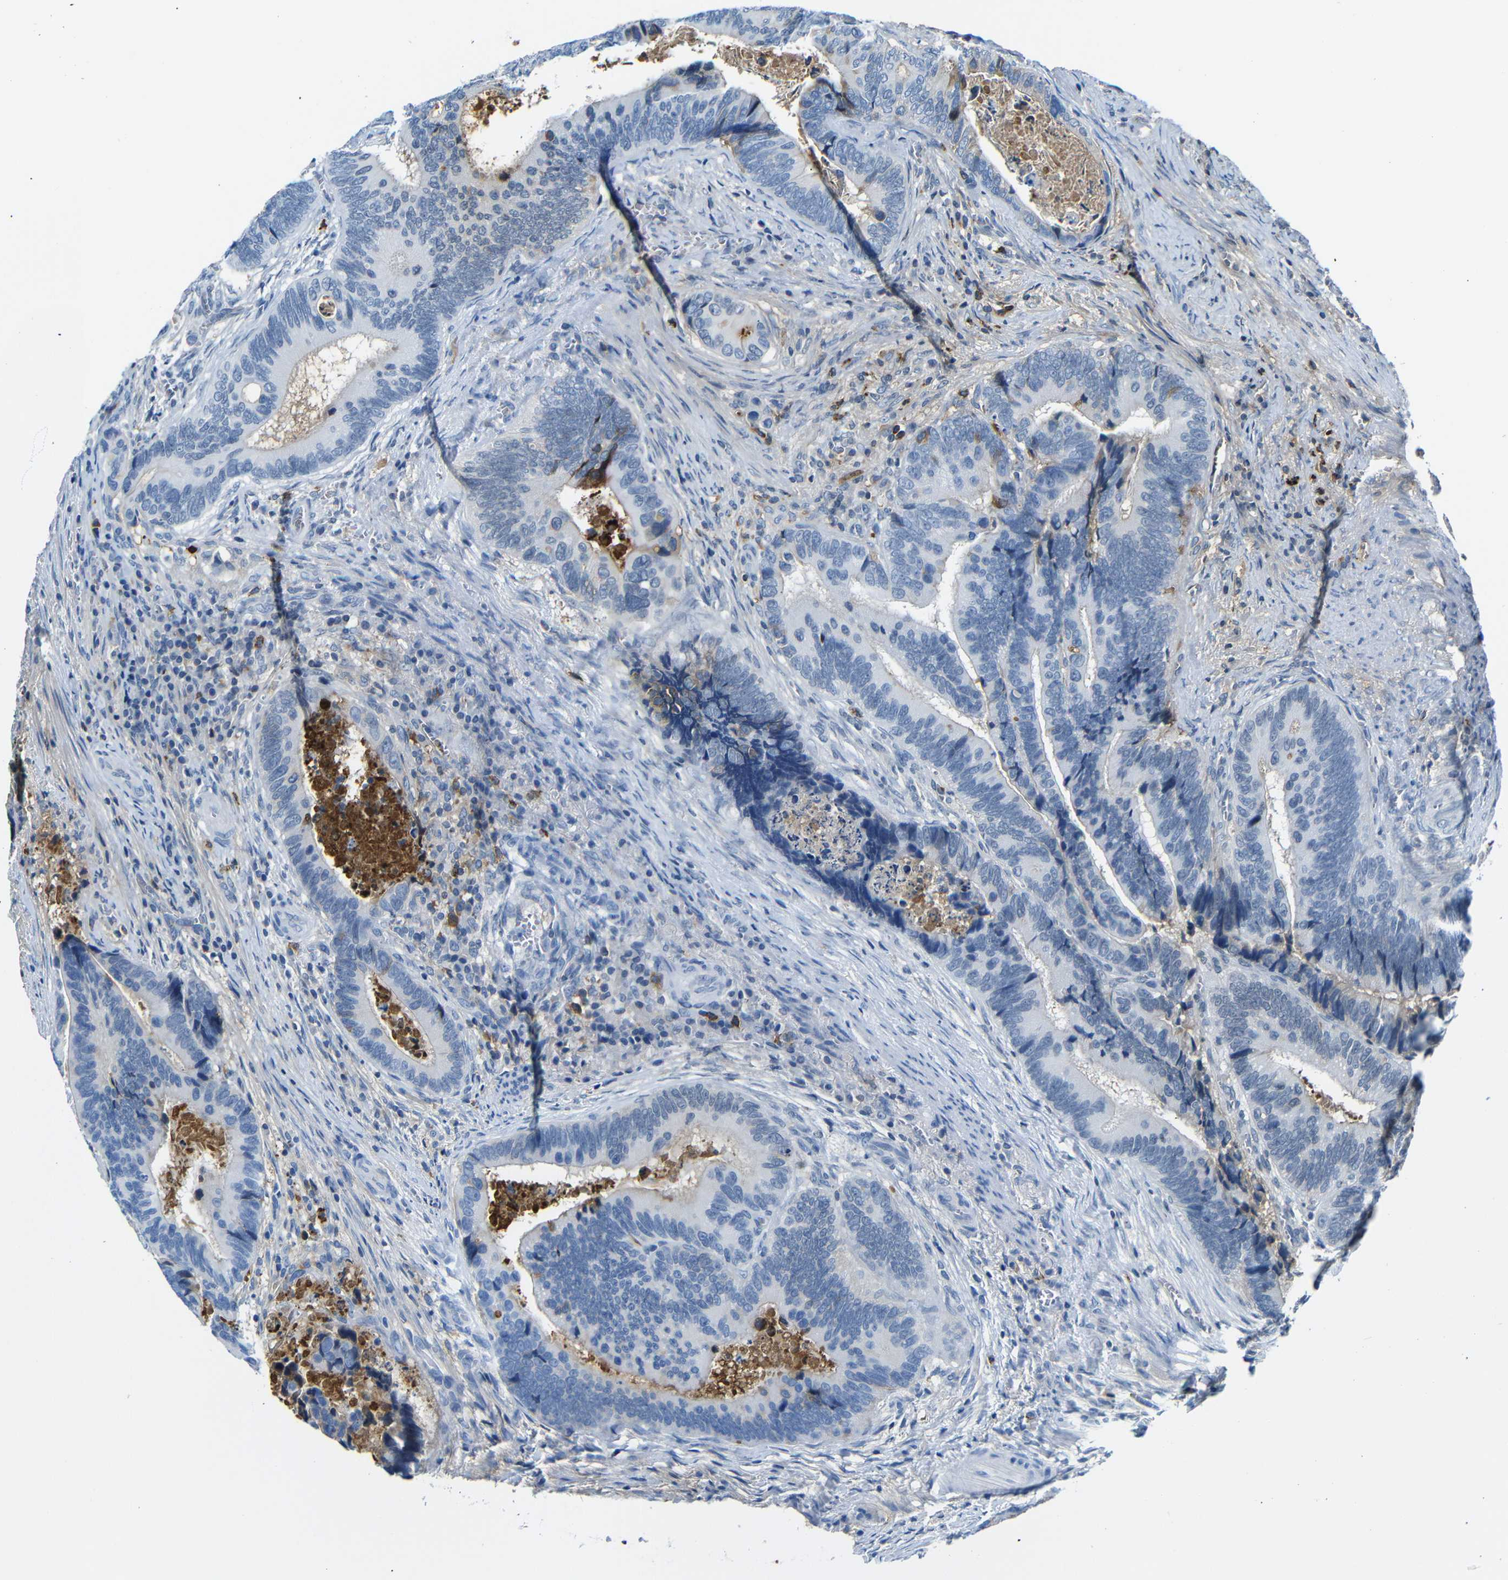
{"staining": {"intensity": "negative", "quantity": "none", "location": "none"}, "tissue": "colorectal cancer", "cell_type": "Tumor cells", "image_type": "cancer", "snomed": [{"axis": "morphology", "description": "Inflammation, NOS"}, {"axis": "morphology", "description": "Adenocarcinoma, NOS"}, {"axis": "topography", "description": "Colon"}], "caption": "High power microscopy micrograph of an immunohistochemistry (IHC) micrograph of colorectal adenocarcinoma, revealing no significant expression in tumor cells. (DAB (3,3'-diaminobenzidine) IHC with hematoxylin counter stain).", "gene": "SERPINA1", "patient": {"sex": "male", "age": 72}}